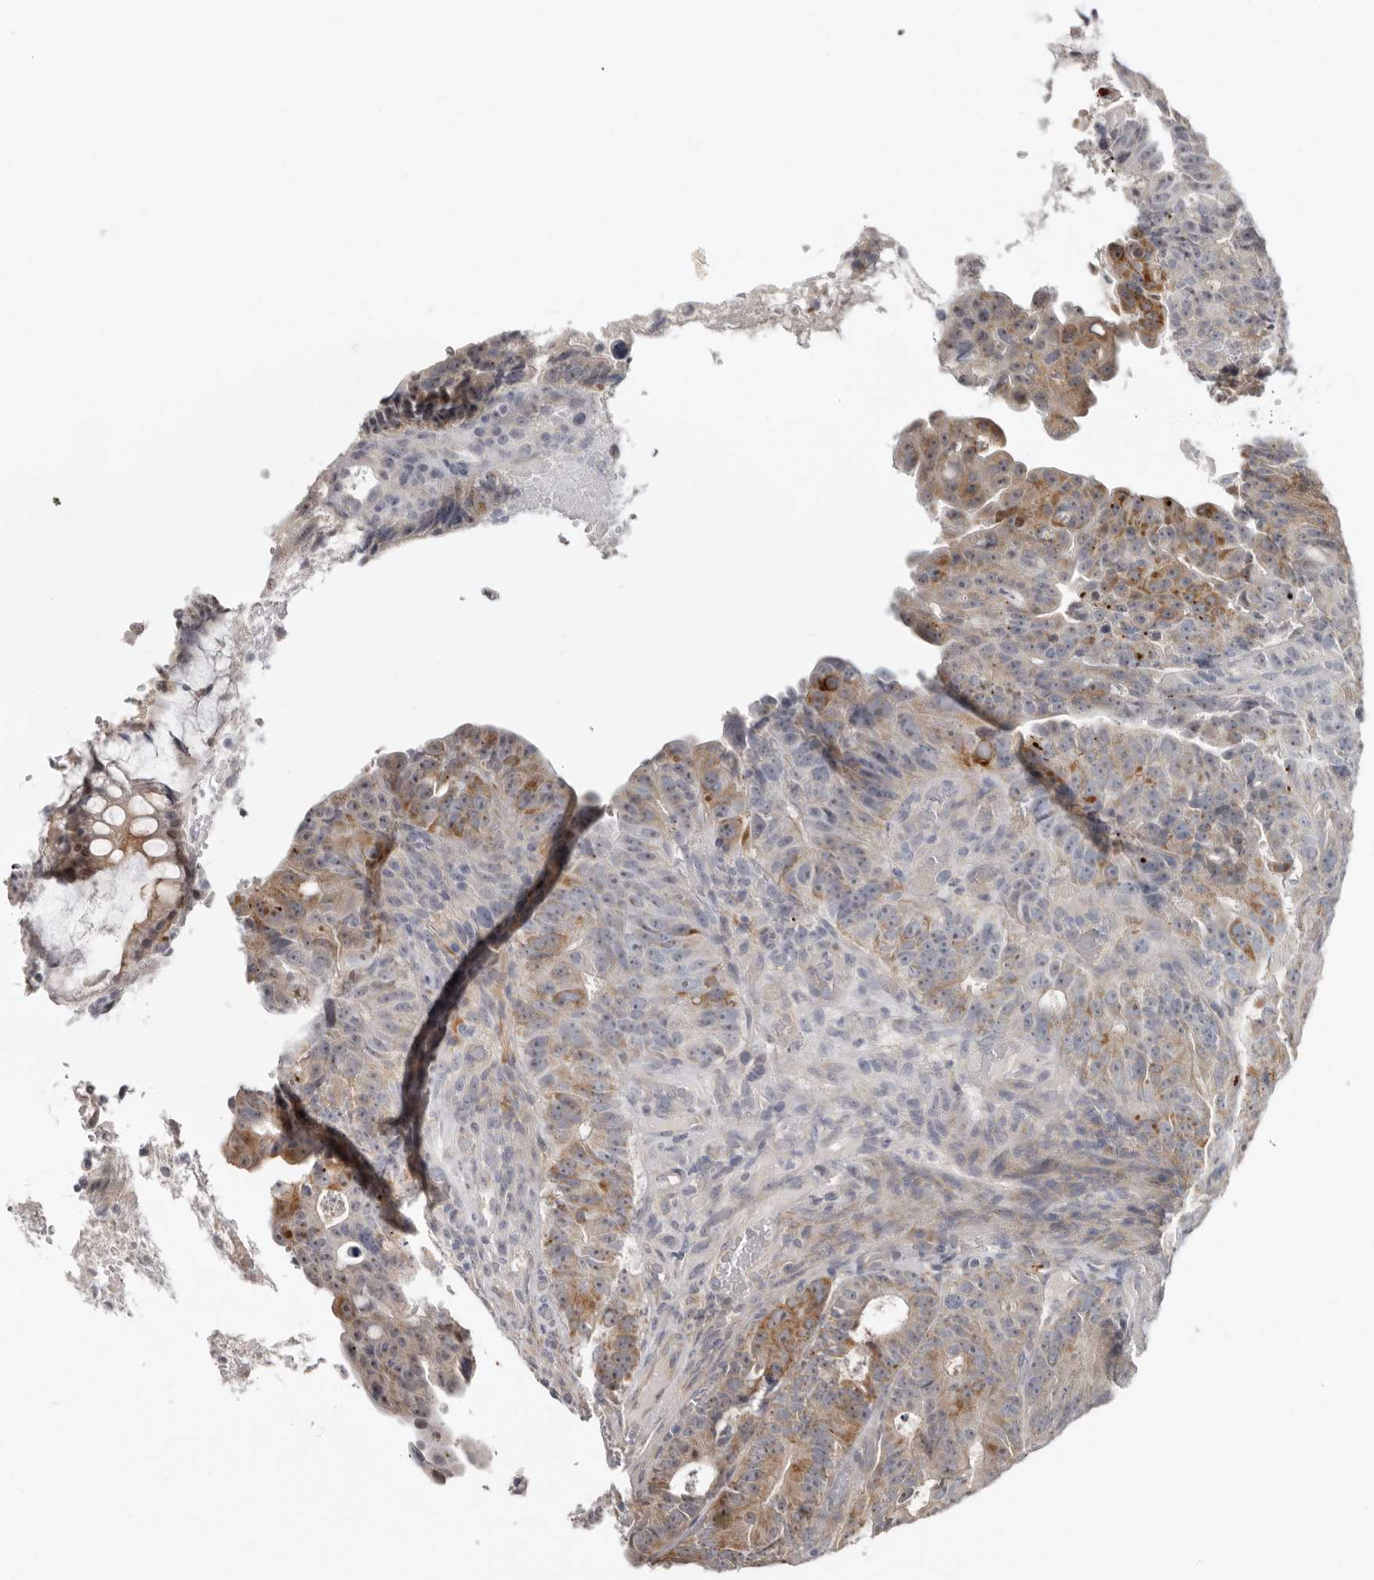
{"staining": {"intensity": "moderate", "quantity": ">75%", "location": "cytoplasmic/membranous,nuclear"}, "tissue": "colorectal cancer", "cell_type": "Tumor cells", "image_type": "cancer", "snomed": [{"axis": "morphology", "description": "Adenocarcinoma, NOS"}, {"axis": "topography", "description": "Colon"}], "caption": "Colorectal cancer tissue displays moderate cytoplasmic/membranous and nuclear expression in about >75% of tumor cells, visualized by immunohistochemistry.", "gene": "BAD", "patient": {"sex": "male", "age": 87}}